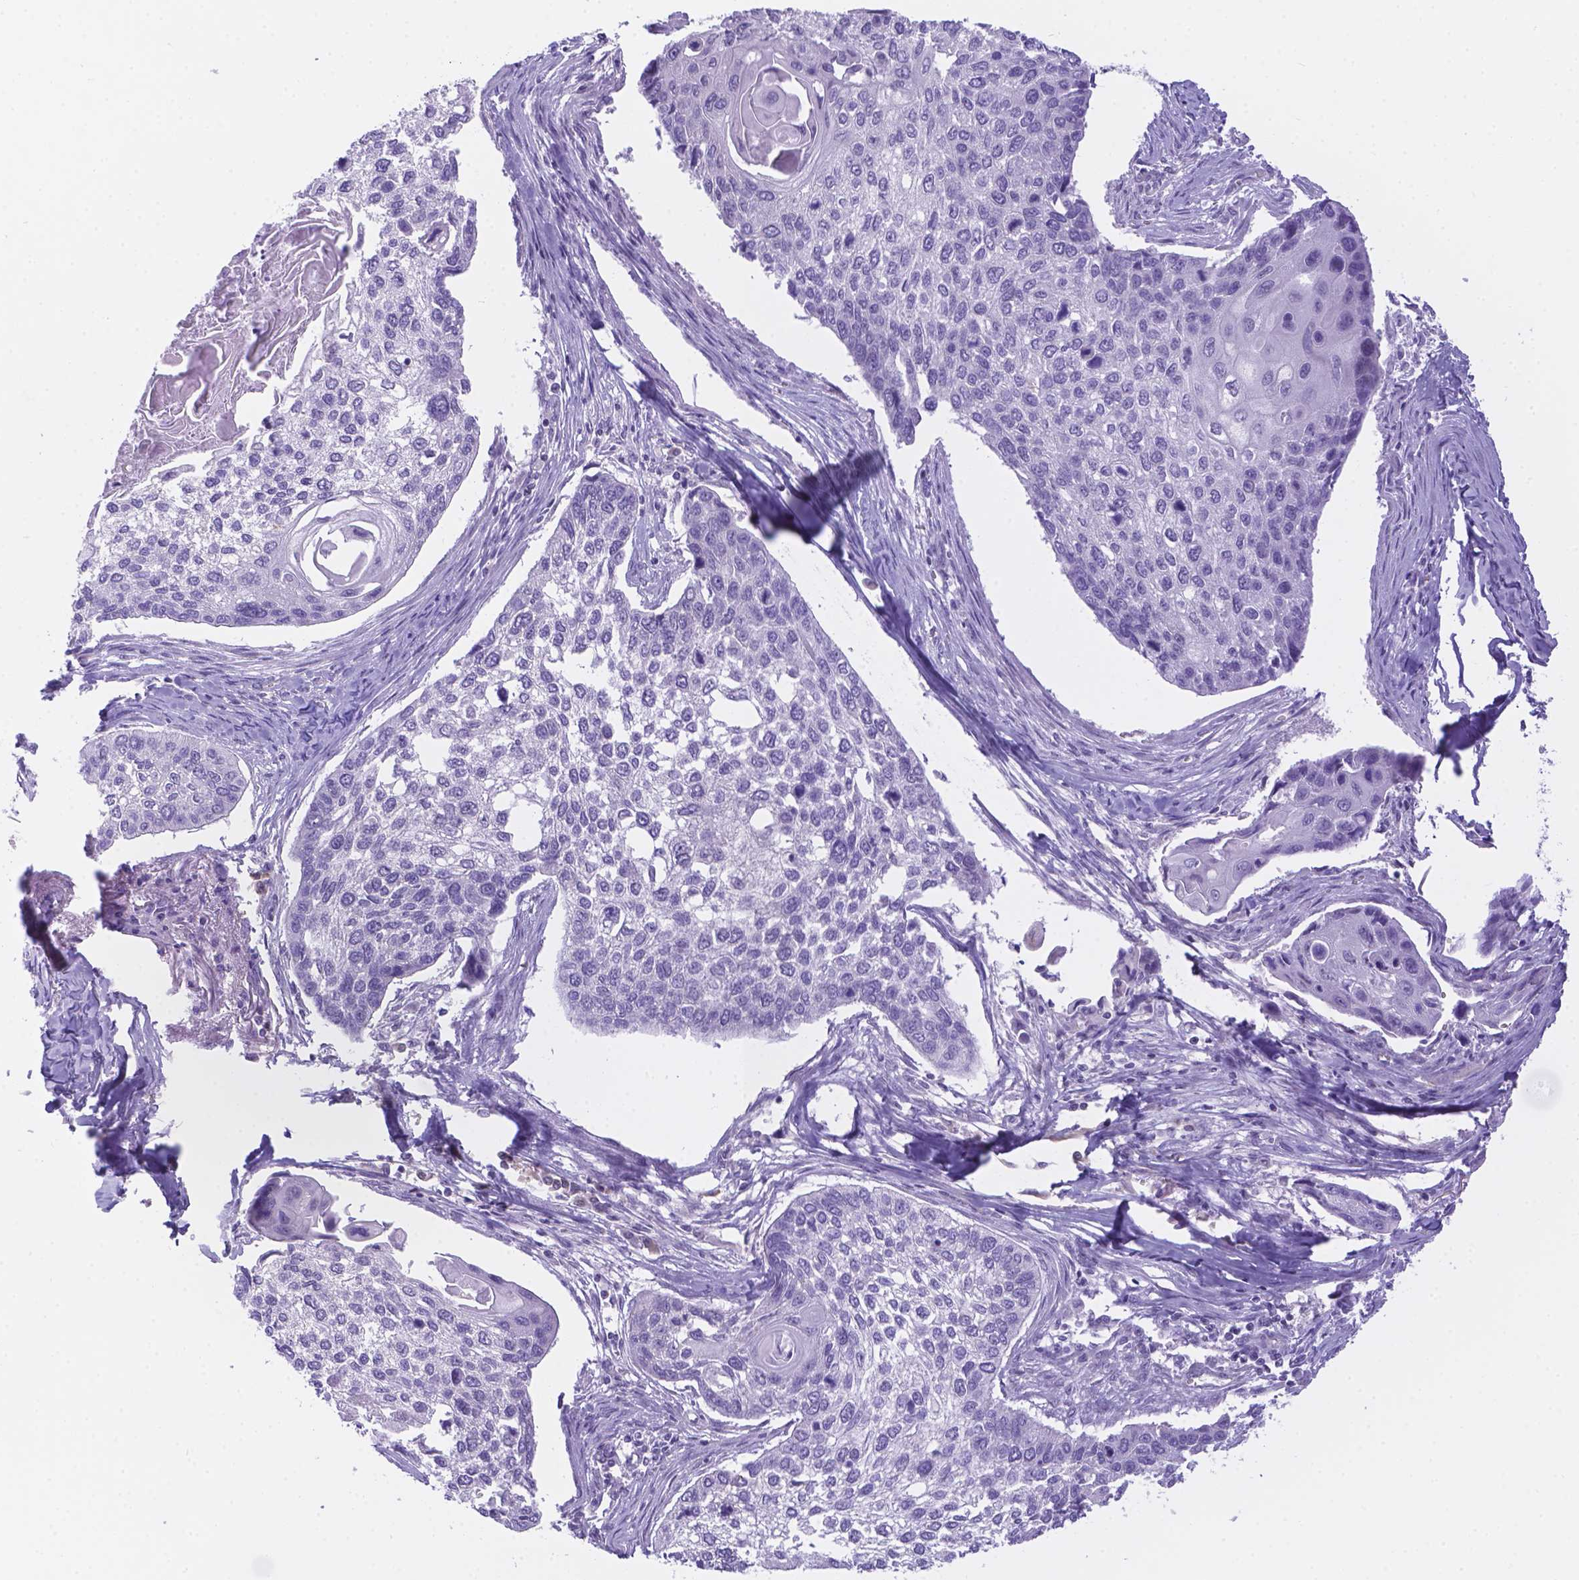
{"staining": {"intensity": "negative", "quantity": "none", "location": "none"}, "tissue": "lung cancer", "cell_type": "Tumor cells", "image_type": "cancer", "snomed": [{"axis": "morphology", "description": "Squamous cell carcinoma, NOS"}, {"axis": "morphology", "description": "Squamous cell carcinoma, metastatic, NOS"}, {"axis": "topography", "description": "Lung"}], "caption": "Immunohistochemistry of lung cancer (squamous cell carcinoma) demonstrates no positivity in tumor cells. (Stains: DAB IHC with hematoxylin counter stain, Microscopy: brightfield microscopy at high magnification).", "gene": "CD96", "patient": {"sex": "male", "age": 63}}